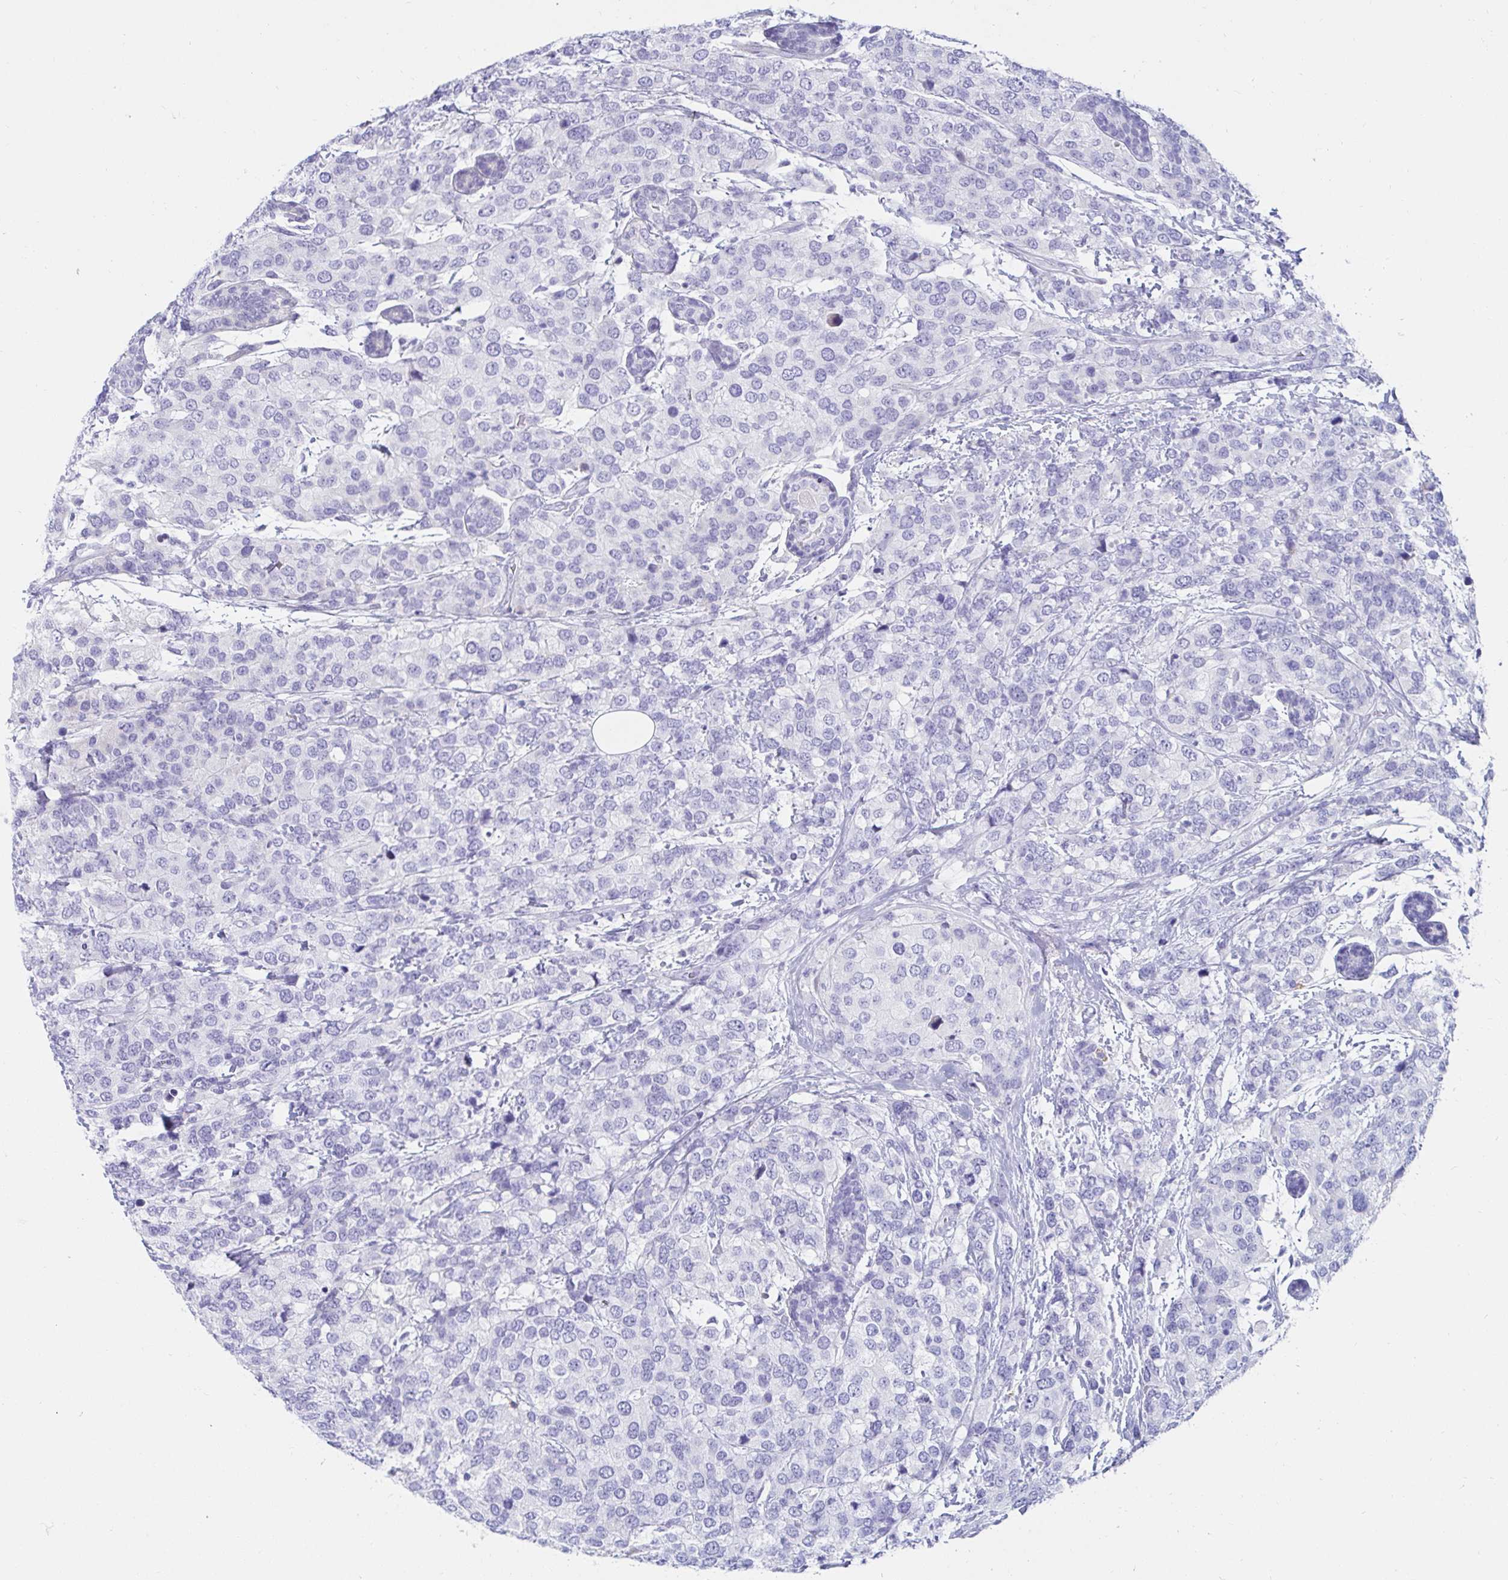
{"staining": {"intensity": "negative", "quantity": "none", "location": "none"}, "tissue": "breast cancer", "cell_type": "Tumor cells", "image_type": "cancer", "snomed": [{"axis": "morphology", "description": "Lobular carcinoma"}, {"axis": "topography", "description": "Breast"}], "caption": "DAB immunohistochemical staining of human lobular carcinoma (breast) exhibits no significant positivity in tumor cells.", "gene": "C4orf17", "patient": {"sex": "female", "age": 59}}